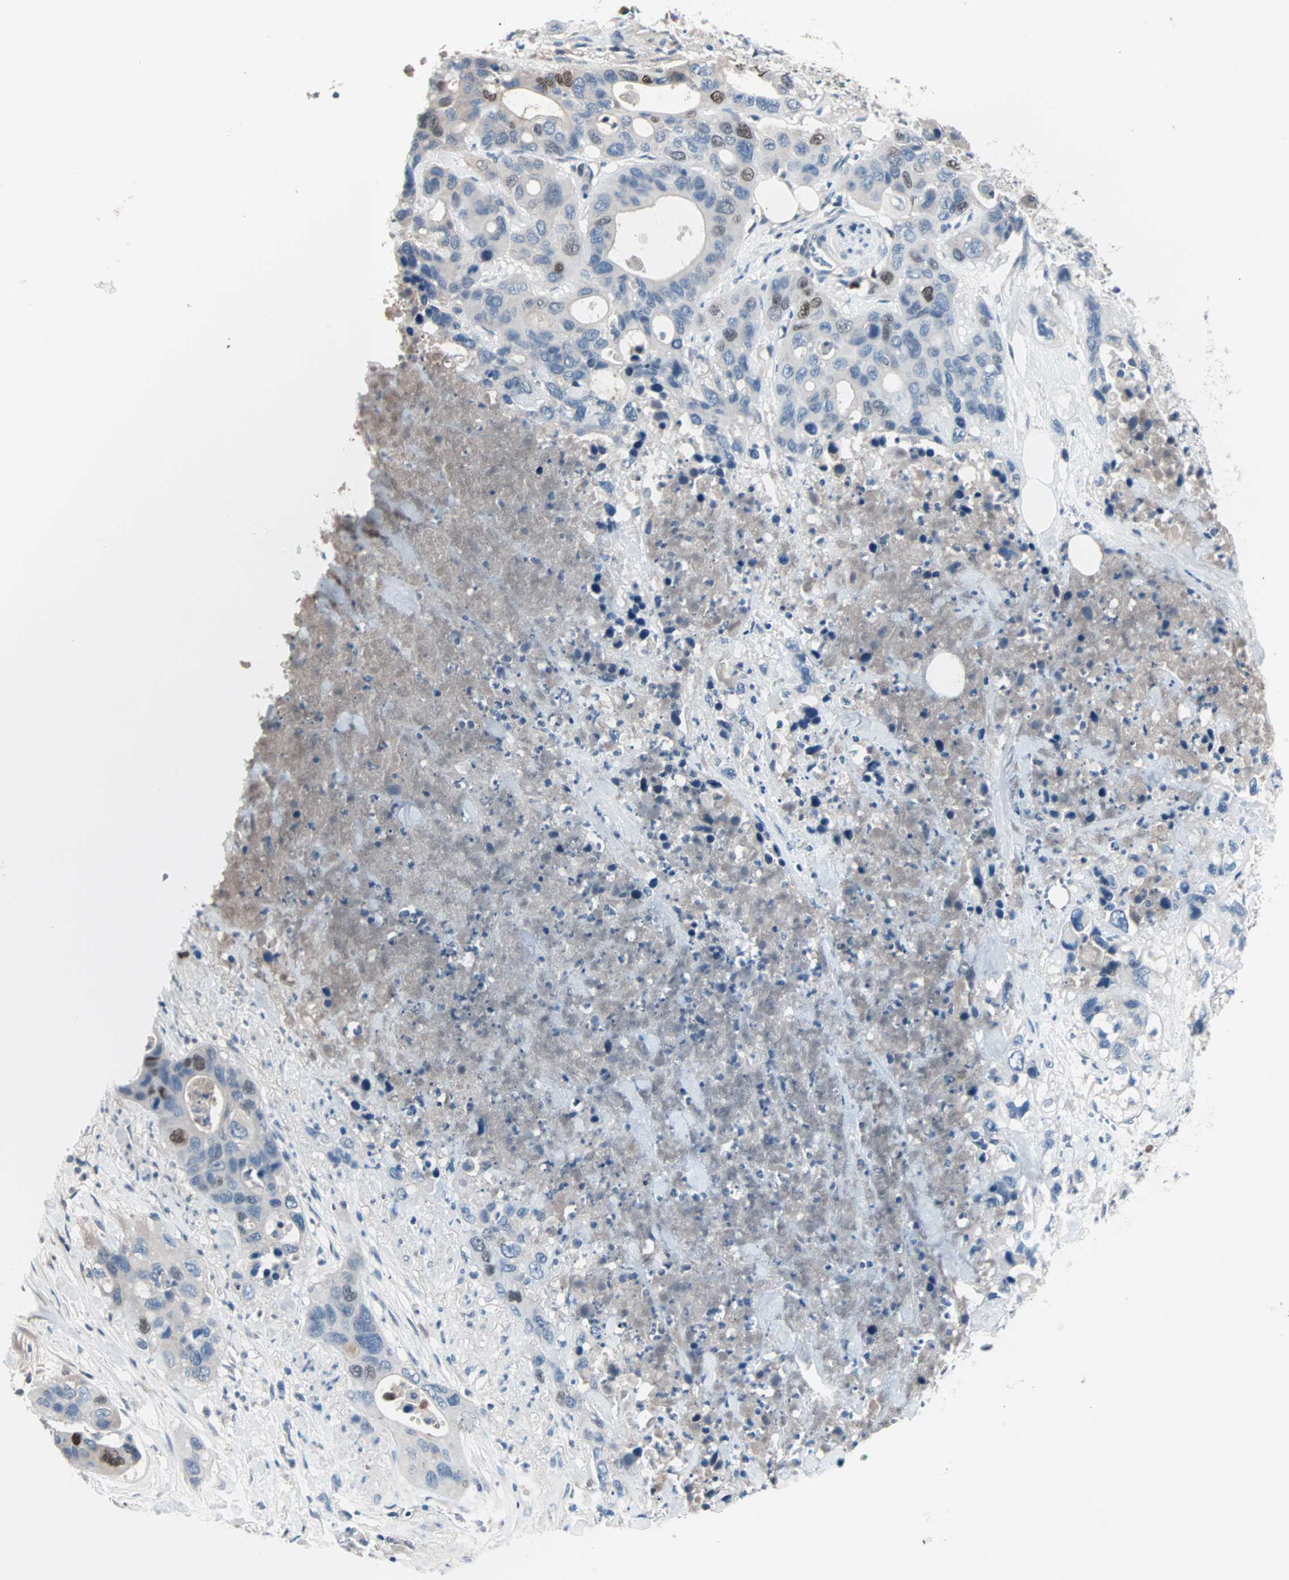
{"staining": {"intensity": "strong", "quantity": "<25%", "location": "nuclear"}, "tissue": "pancreatic cancer", "cell_type": "Tumor cells", "image_type": "cancer", "snomed": [{"axis": "morphology", "description": "Adenocarcinoma, NOS"}, {"axis": "topography", "description": "Pancreas"}], "caption": "IHC of pancreatic adenocarcinoma shows medium levels of strong nuclear positivity in about <25% of tumor cells.", "gene": "CCNE2", "patient": {"sex": "female", "age": 71}}